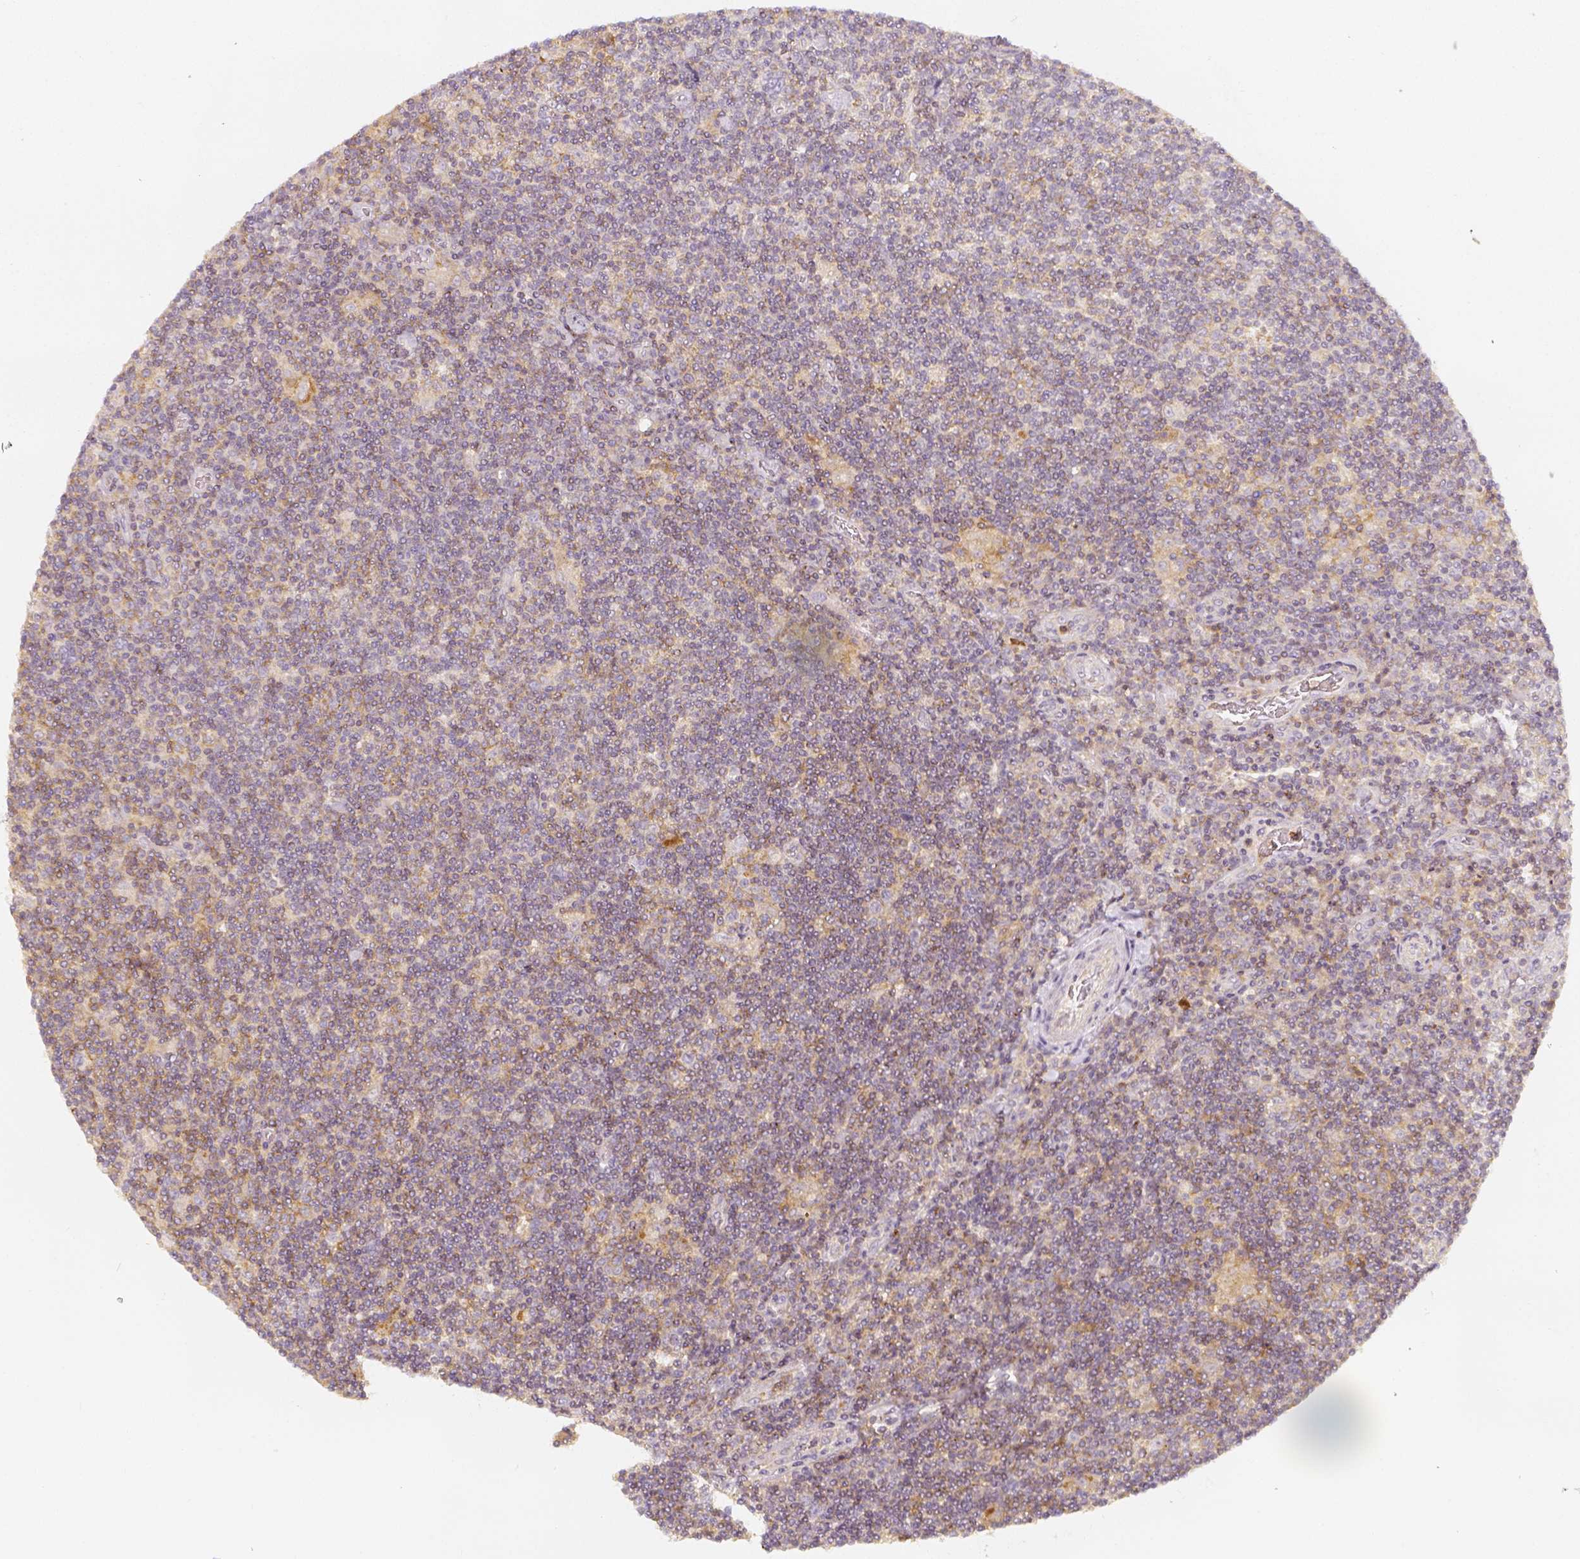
{"staining": {"intensity": "moderate", "quantity": ">75%", "location": "cytoplasmic/membranous"}, "tissue": "lymphoma", "cell_type": "Tumor cells", "image_type": "cancer", "snomed": [{"axis": "morphology", "description": "Hodgkin's disease, NOS"}, {"axis": "topography", "description": "Lymph node"}], "caption": "Immunohistochemical staining of Hodgkin's disease demonstrates moderate cytoplasmic/membranous protein staining in approximately >75% of tumor cells.", "gene": "PTPRJ", "patient": {"sex": "male", "age": 40}}